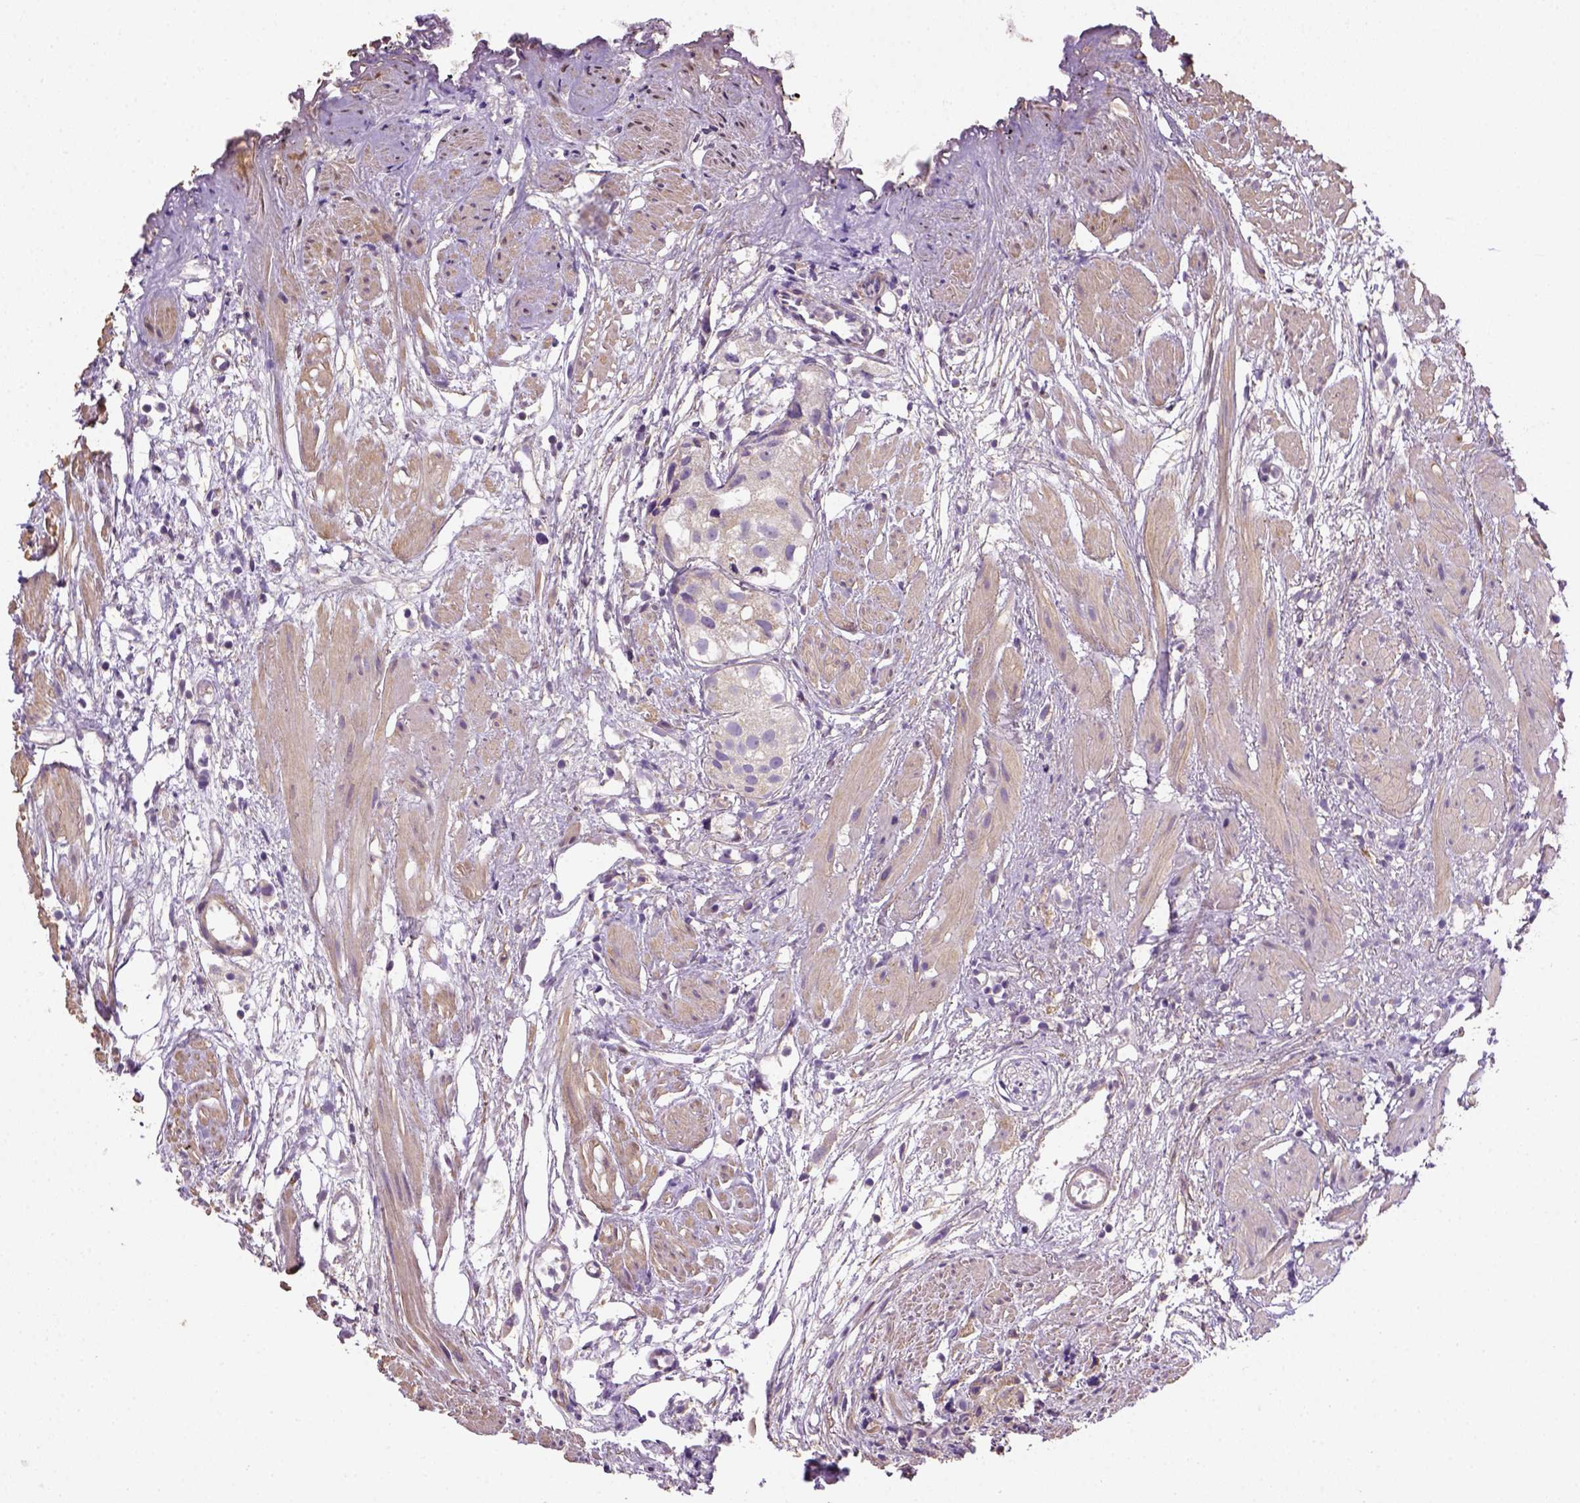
{"staining": {"intensity": "negative", "quantity": "none", "location": "none"}, "tissue": "prostate cancer", "cell_type": "Tumor cells", "image_type": "cancer", "snomed": [{"axis": "morphology", "description": "Adenocarcinoma, High grade"}, {"axis": "topography", "description": "Prostate"}], "caption": "Immunohistochemical staining of prostate cancer reveals no significant positivity in tumor cells.", "gene": "HTRA1", "patient": {"sex": "male", "age": 68}}